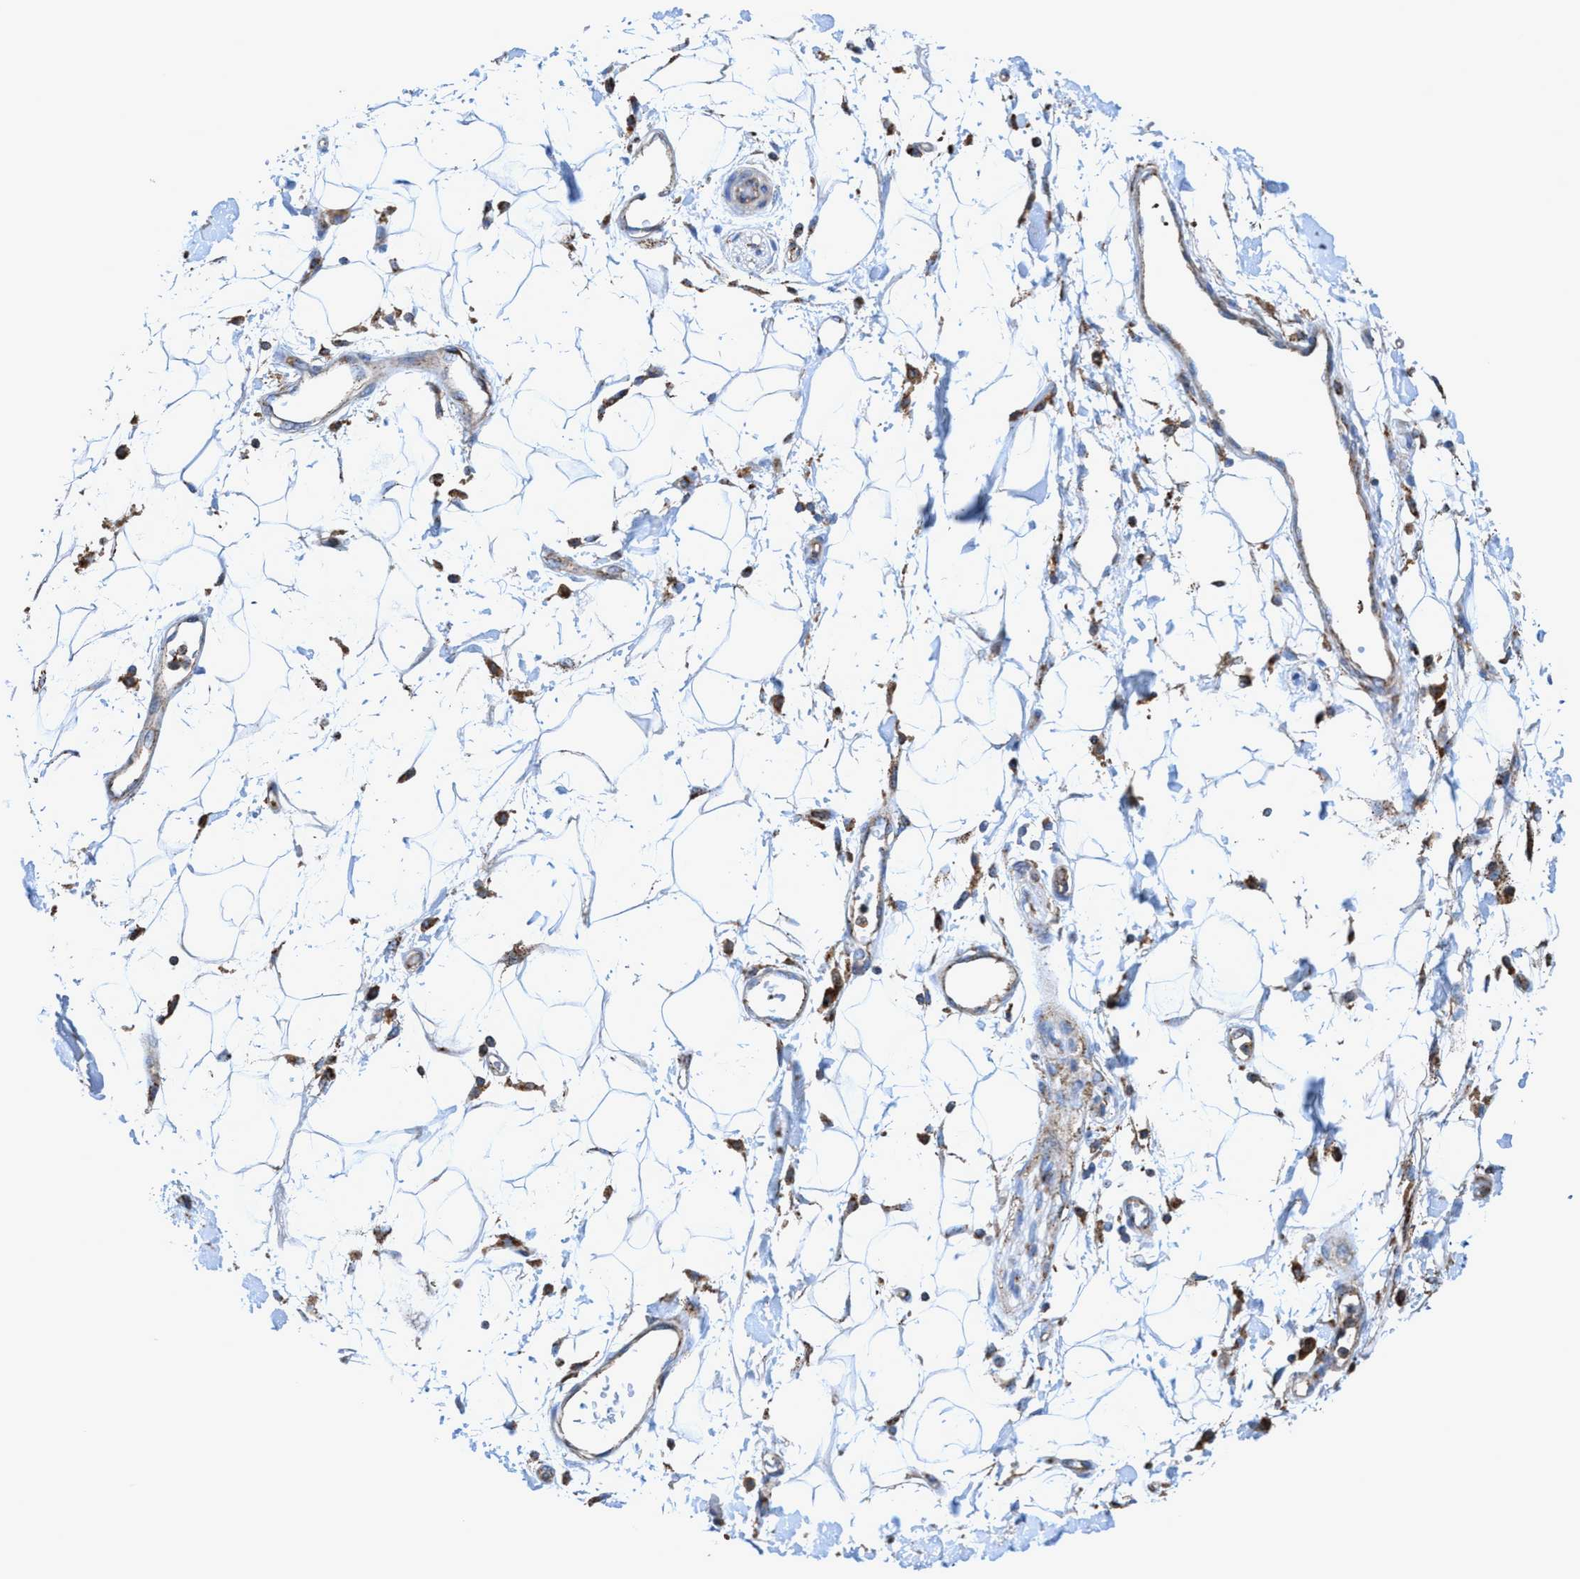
{"staining": {"intensity": "negative", "quantity": "none", "location": "none"}, "tissue": "adipose tissue", "cell_type": "Adipocytes", "image_type": "normal", "snomed": [{"axis": "morphology", "description": "Normal tissue, NOS"}, {"axis": "morphology", "description": "Adenocarcinoma, NOS"}, {"axis": "topography", "description": "Duodenum"}, {"axis": "topography", "description": "Peripheral nerve tissue"}], "caption": "Adipose tissue was stained to show a protein in brown. There is no significant positivity in adipocytes. (Immunohistochemistry (ihc), brightfield microscopy, high magnification).", "gene": "TRIM65", "patient": {"sex": "female", "age": 60}}